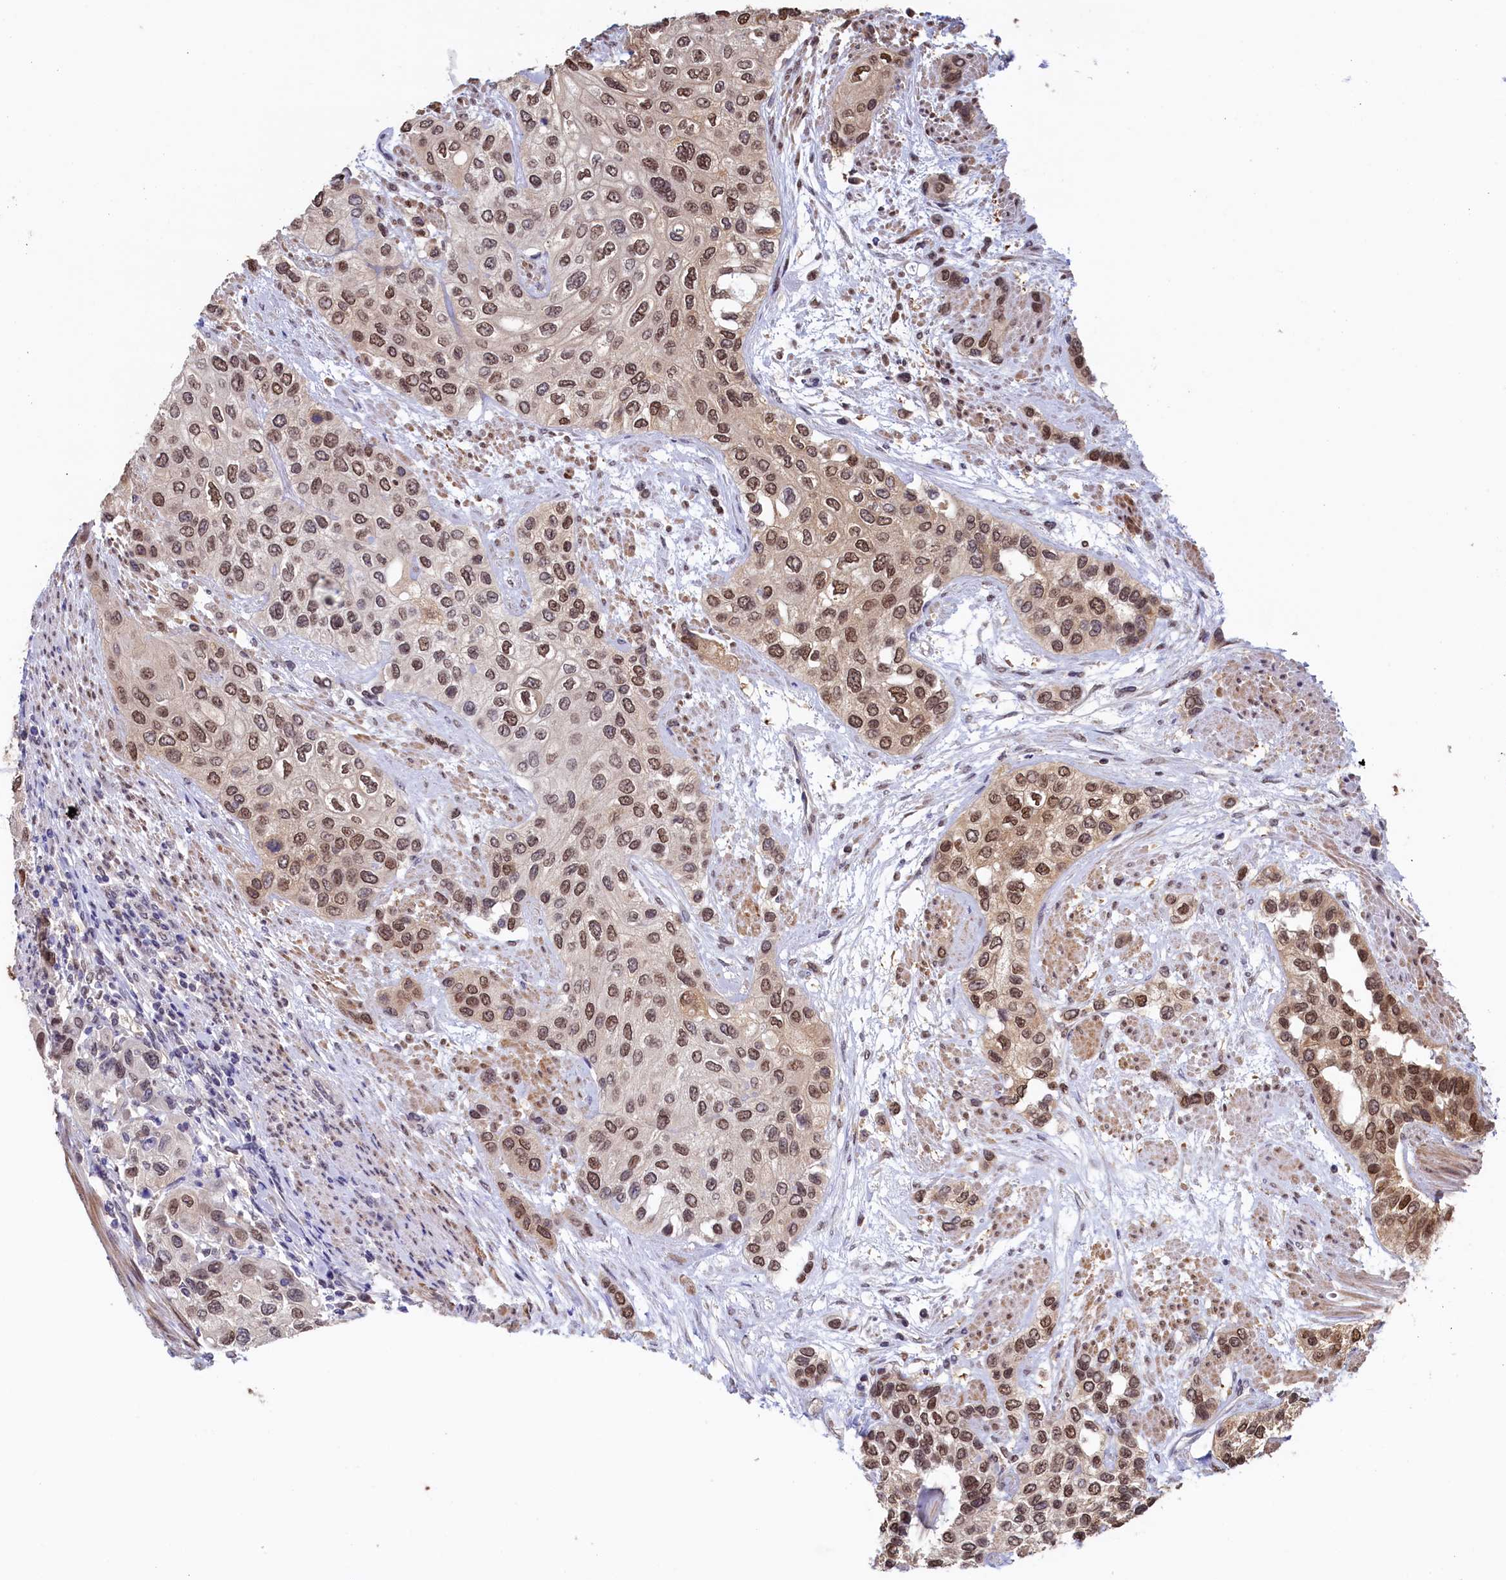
{"staining": {"intensity": "moderate", "quantity": ">75%", "location": "nuclear"}, "tissue": "urothelial cancer", "cell_type": "Tumor cells", "image_type": "cancer", "snomed": [{"axis": "morphology", "description": "Normal tissue, NOS"}, {"axis": "morphology", "description": "Urothelial carcinoma, High grade"}, {"axis": "topography", "description": "Vascular tissue"}, {"axis": "topography", "description": "Urinary bladder"}], "caption": "Moderate nuclear expression for a protein is present in about >75% of tumor cells of high-grade urothelial carcinoma using IHC.", "gene": "AHCY", "patient": {"sex": "female", "age": 56}}